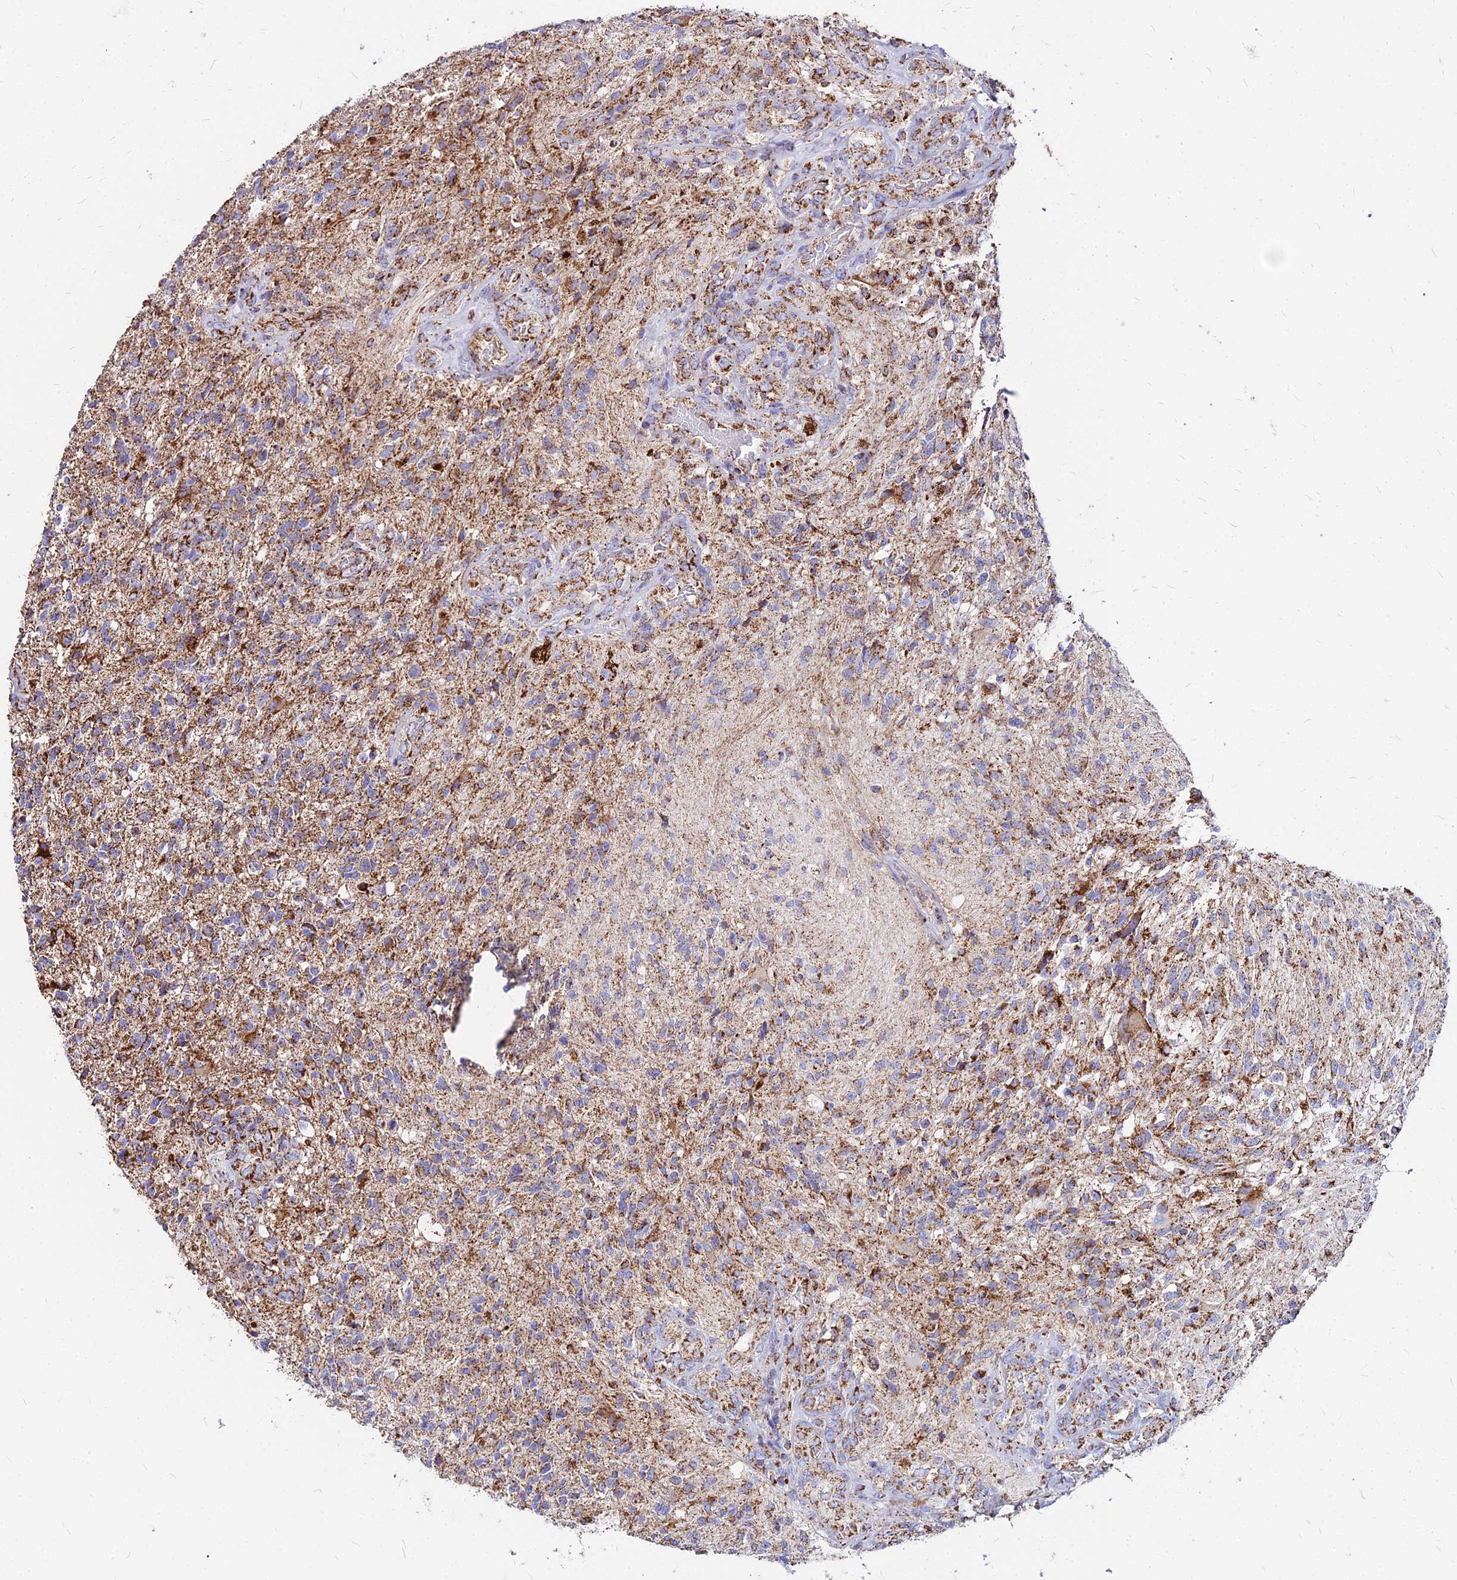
{"staining": {"intensity": "moderate", "quantity": ">75%", "location": "cytoplasmic/membranous"}, "tissue": "glioma", "cell_type": "Tumor cells", "image_type": "cancer", "snomed": [{"axis": "morphology", "description": "Glioma, malignant, High grade"}, {"axis": "topography", "description": "Brain"}], "caption": "Protein staining of high-grade glioma (malignant) tissue reveals moderate cytoplasmic/membranous expression in about >75% of tumor cells. (Brightfield microscopy of DAB IHC at high magnification).", "gene": "DLD", "patient": {"sex": "male", "age": 56}}